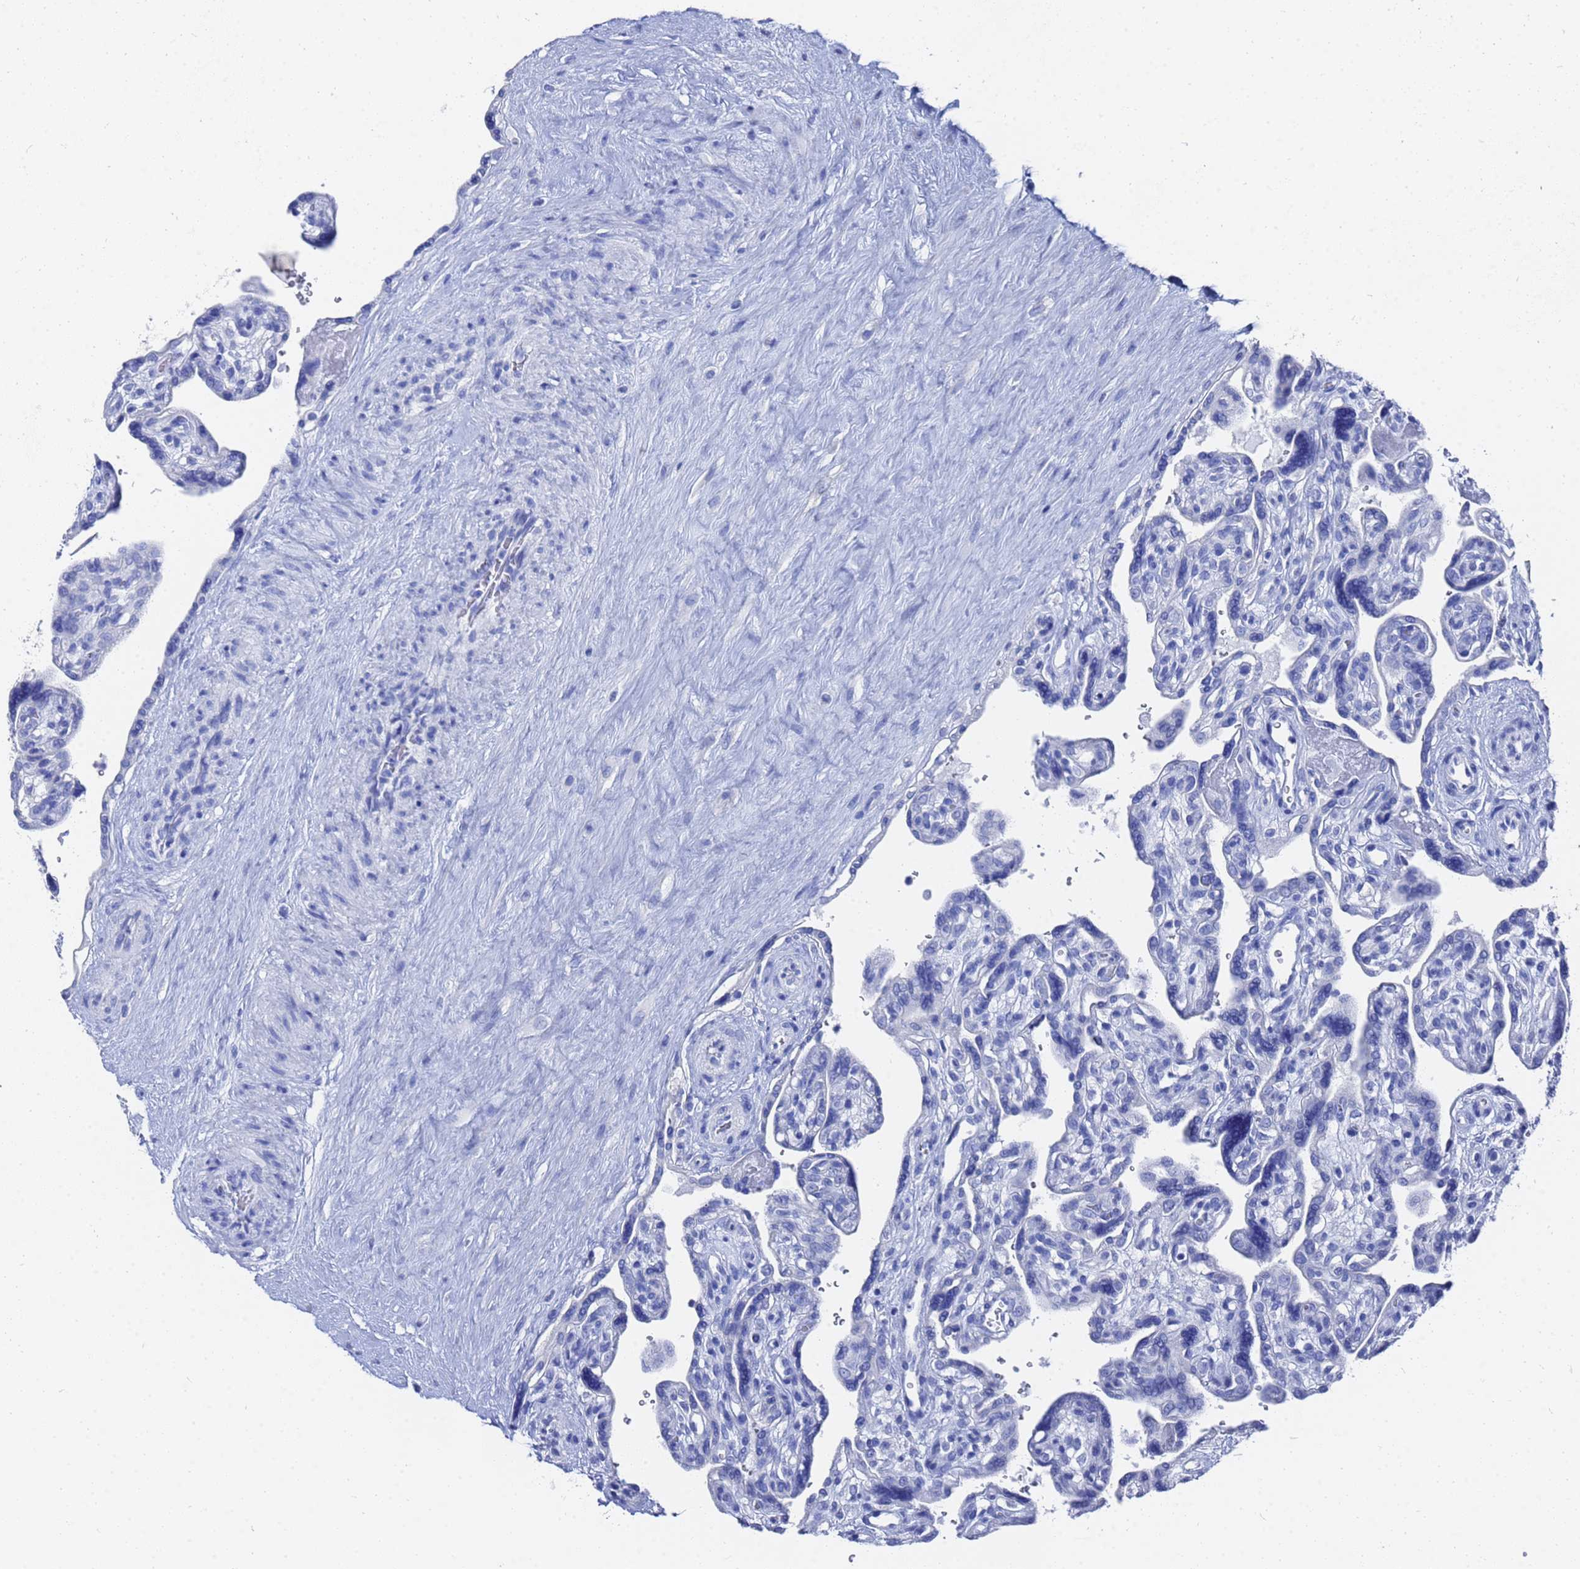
{"staining": {"intensity": "negative", "quantity": "none", "location": "none"}, "tissue": "placenta", "cell_type": "Trophoblastic cells", "image_type": "normal", "snomed": [{"axis": "morphology", "description": "Normal tissue, NOS"}, {"axis": "topography", "description": "Placenta"}], "caption": "Protein analysis of benign placenta demonstrates no significant positivity in trophoblastic cells. (Brightfield microscopy of DAB IHC at high magnification).", "gene": "GGT1", "patient": {"sex": "female", "age": 39}}